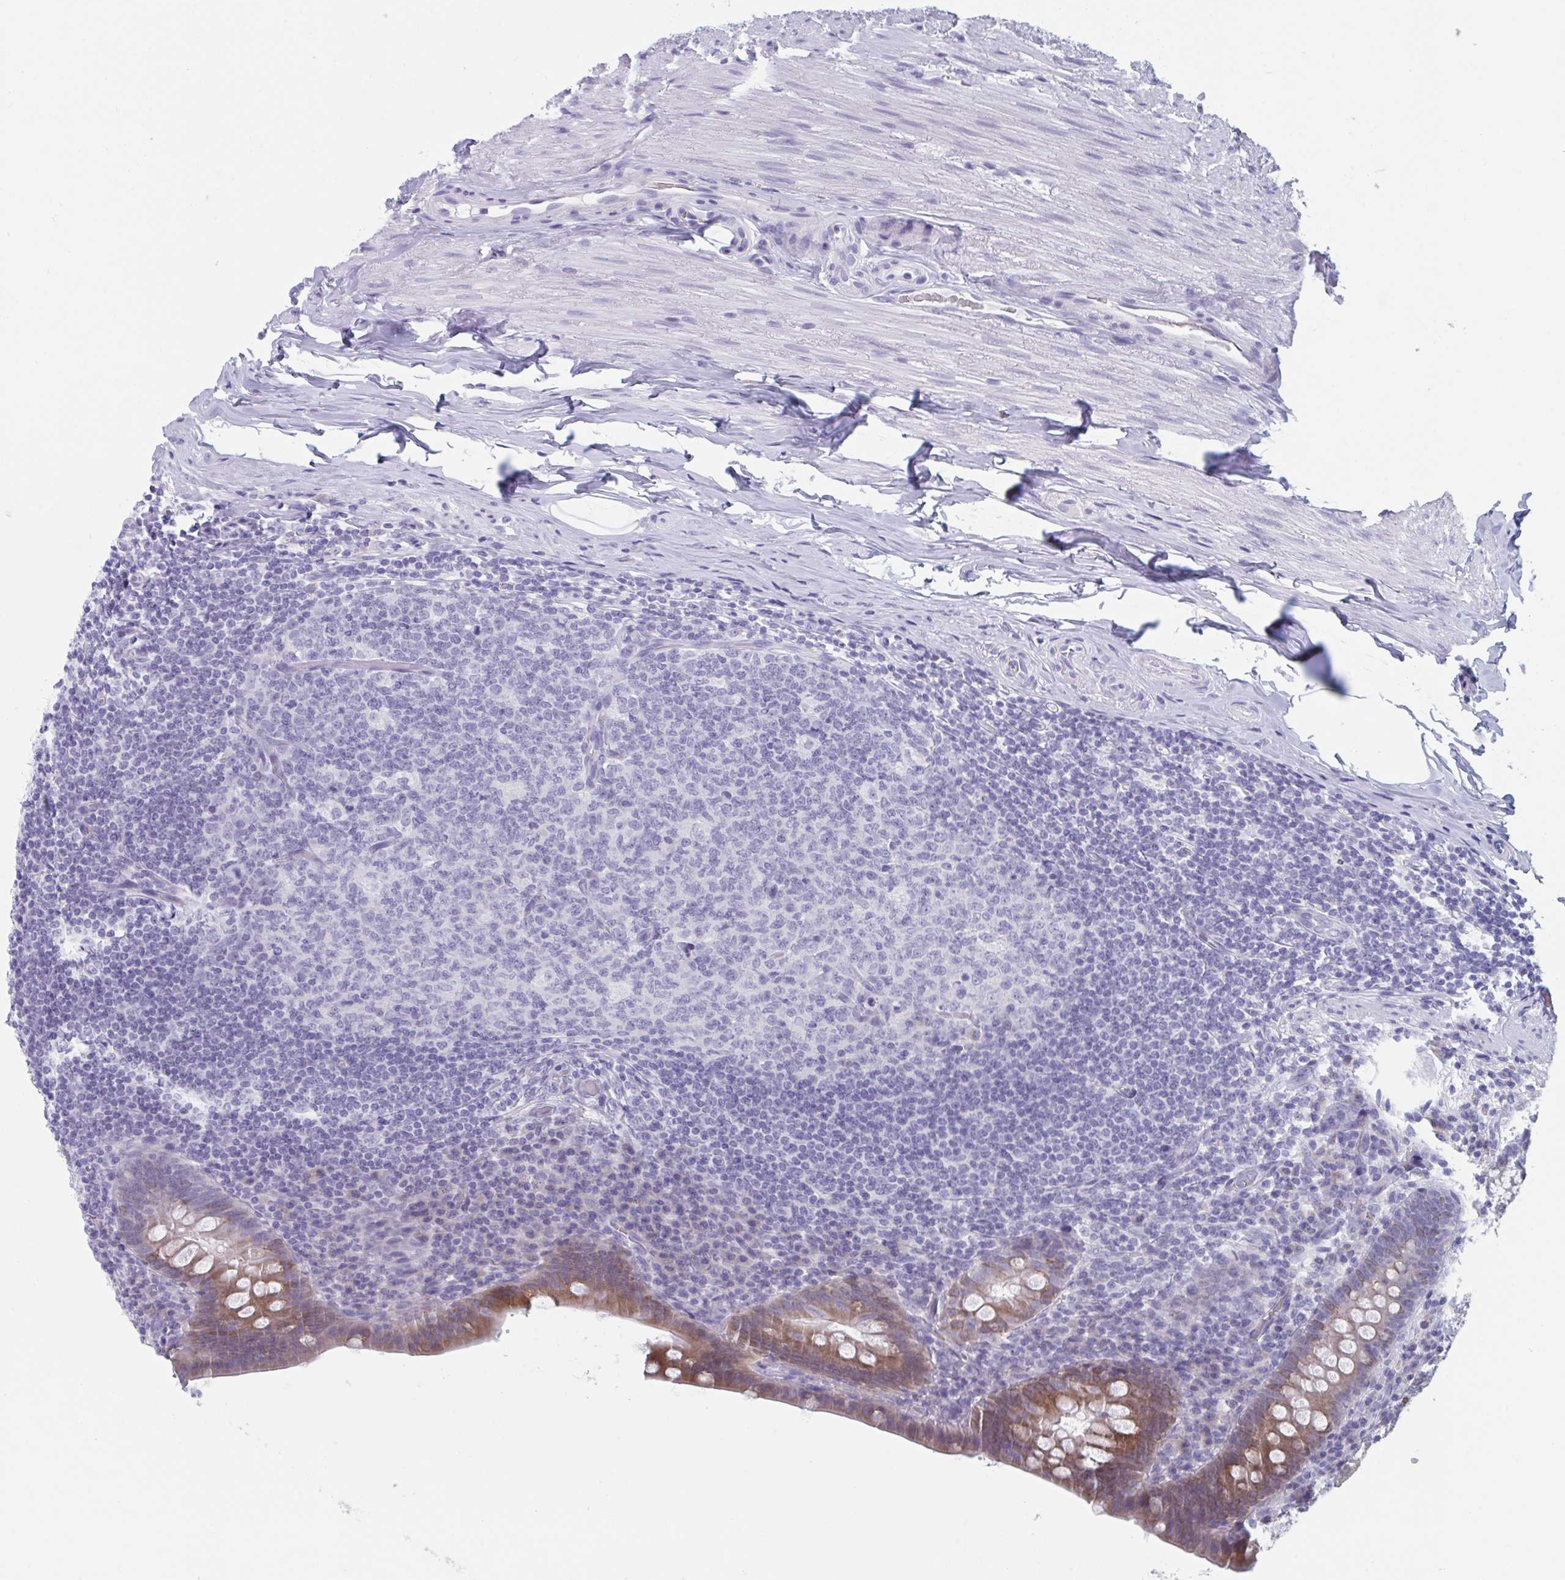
{"staining": {"intensity": "moderate", "quantity": ">75%", "location": "cytoplasmic/membranous"}, "tissue": "appendix", "cell_type": "Glandular cells", "image_type": "normal", "snomed": [{"axis": "morphology", "description": "Normal tissue, NOS"}, {"axis": "topography", "description": "Appendix"}], "caption": "Immunohistochemistry (IHC) of unremarkable appendix reveals medium levels of moderate cytoplasmic/membranous positivity in about >75% of glandular cells. Immunohistochemistry stains the protein of interest in brown and the nuclei are stained blue.", "gene": "HSD11B2", "patient": {"sex": "male", "age": 71}}